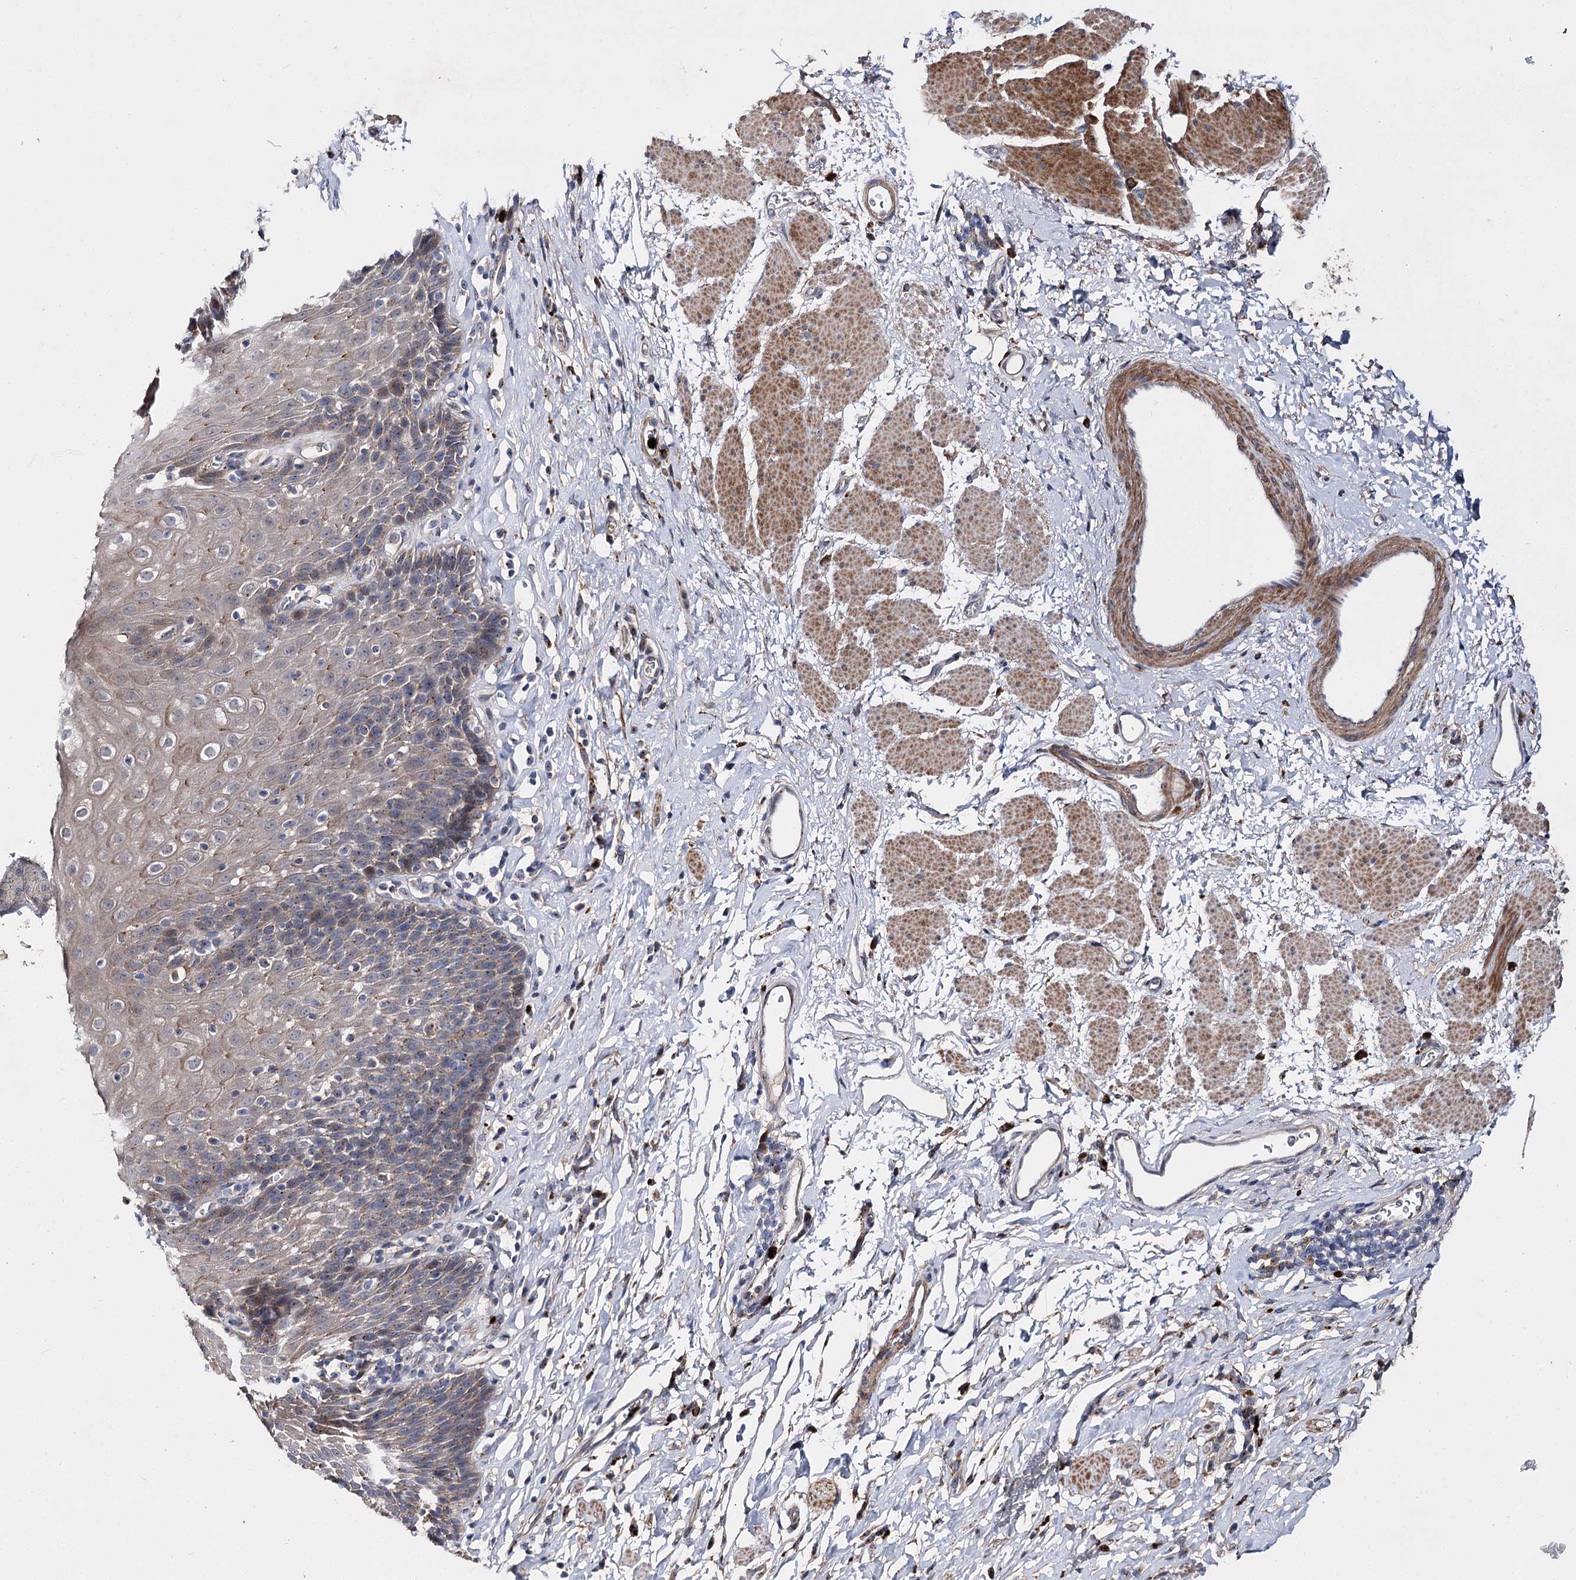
{"staining": {"intensity": "moderate", "quantity": "<25%", "location": "cytoplasmic/membranous"}, "tissue": "esophagus", "cell_type": "Squamous epithelial cells", "image_type": "normal", "snomed": [{"axis": "morphology", "description": "Normal tissue, NOS"}, {"axis": "topography", "description": "Esophagus"}], "caption": "IHC photomicrograph of benign human esophagus stained for a protein (brown), which reveals low levels of moderate cytoplasmic/membranous expression in approximately <25% of squamous epithelial cells.", "gene": "MINDY3", "patient": {"sex": "female", "age": 61}}